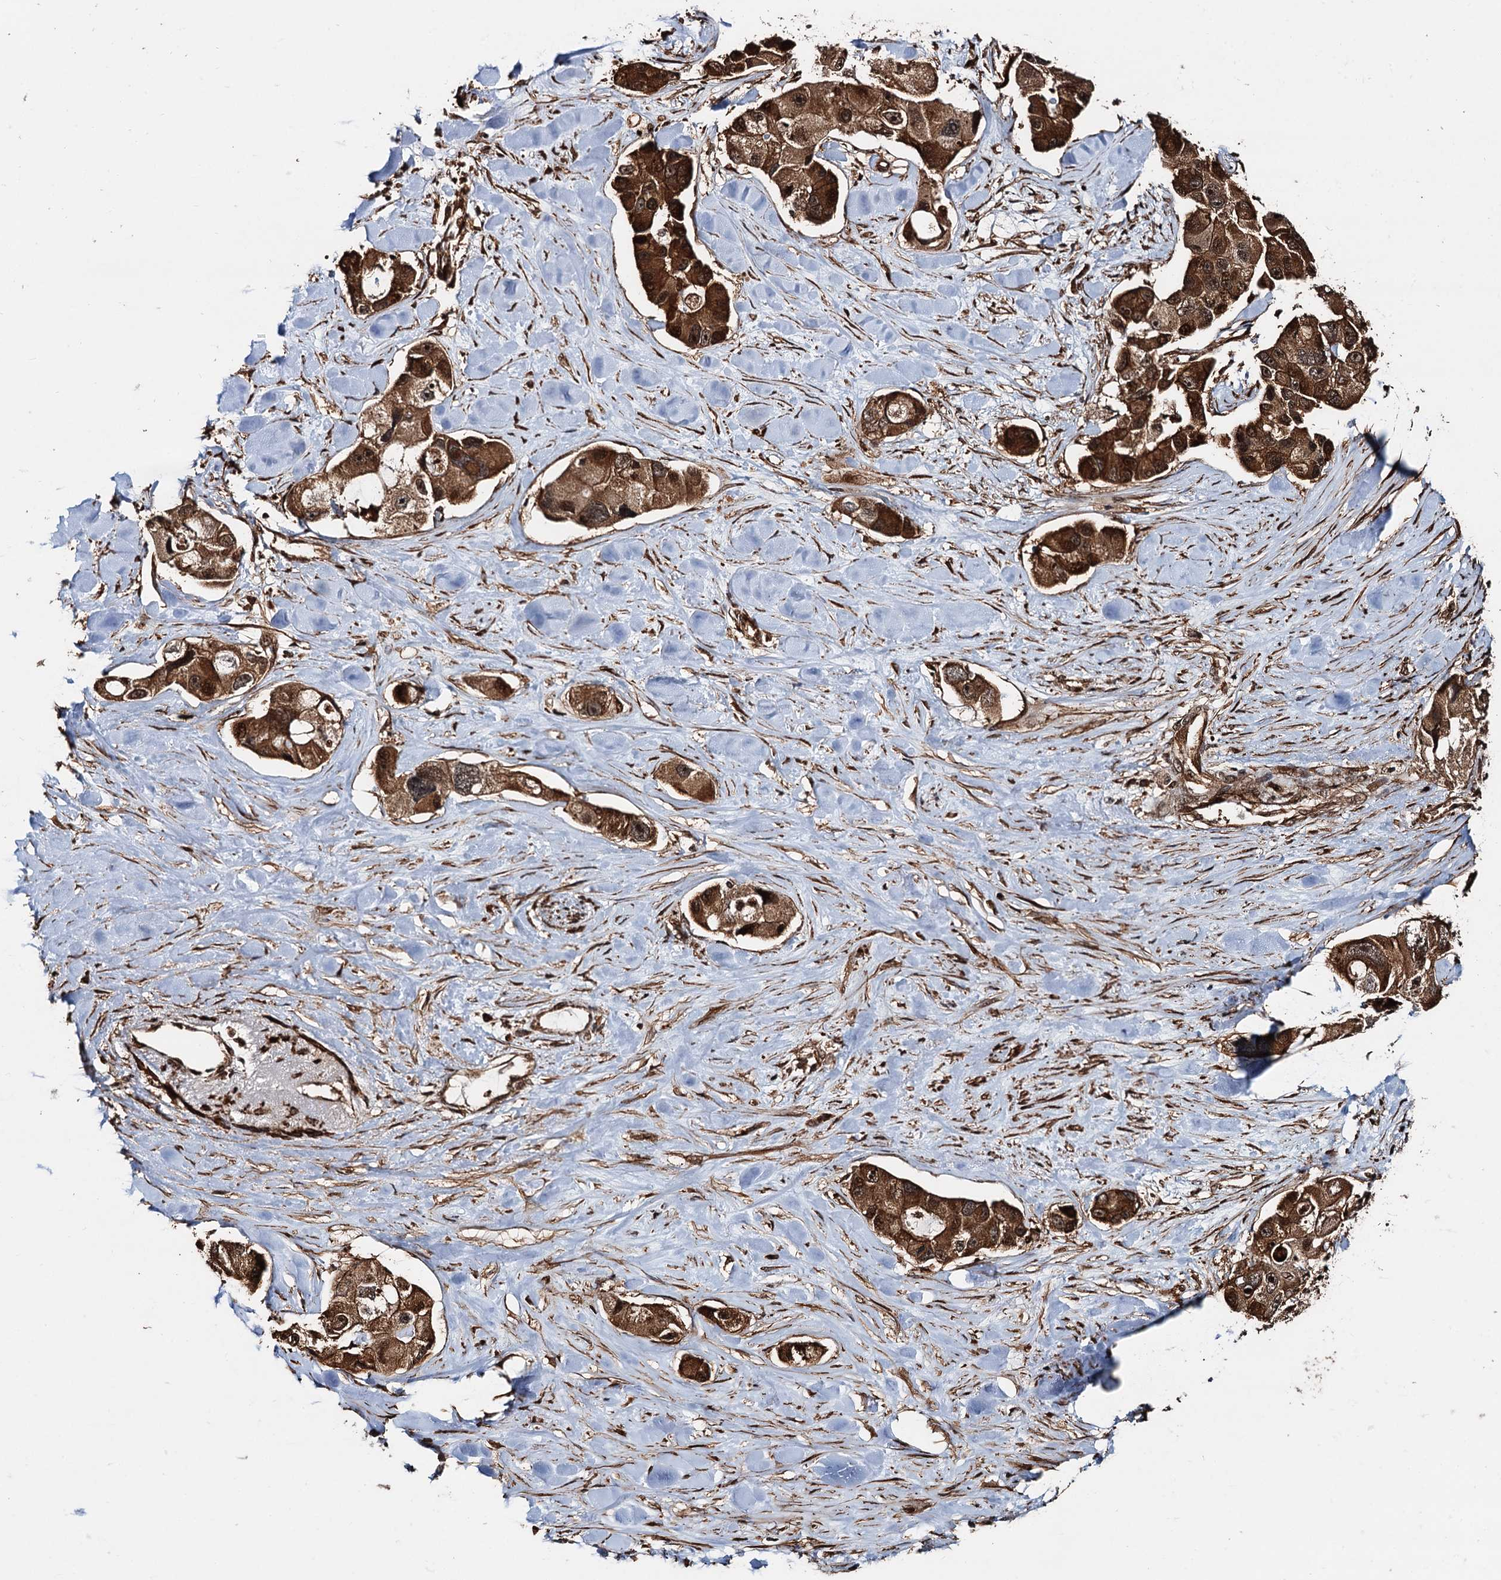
{"staining": {"intensity": "strong", "quantity": ">75%", "location": "cytoplasmic/membranous,nuclear"}, "tissue": "lung cancer", "cell_type": "Tumor cells", "image_type": "cancer", "snomed": [{"axis": "morphology", "description": "Adenocarcinoma, NOS"}, {"axis": "topography", "description": "Lung"}], "caption": "Lung cancer (adenocarcinoma) stained with DAB (3,3'-diaminobenzidine) immunohistochemistry reveals high levels of strong cytoplasmic/membranous and nuclear expression in approximately >75% of tumor cells.", "gene": "SNRNP25", "patient": {"sex": "female", "age": 54}}